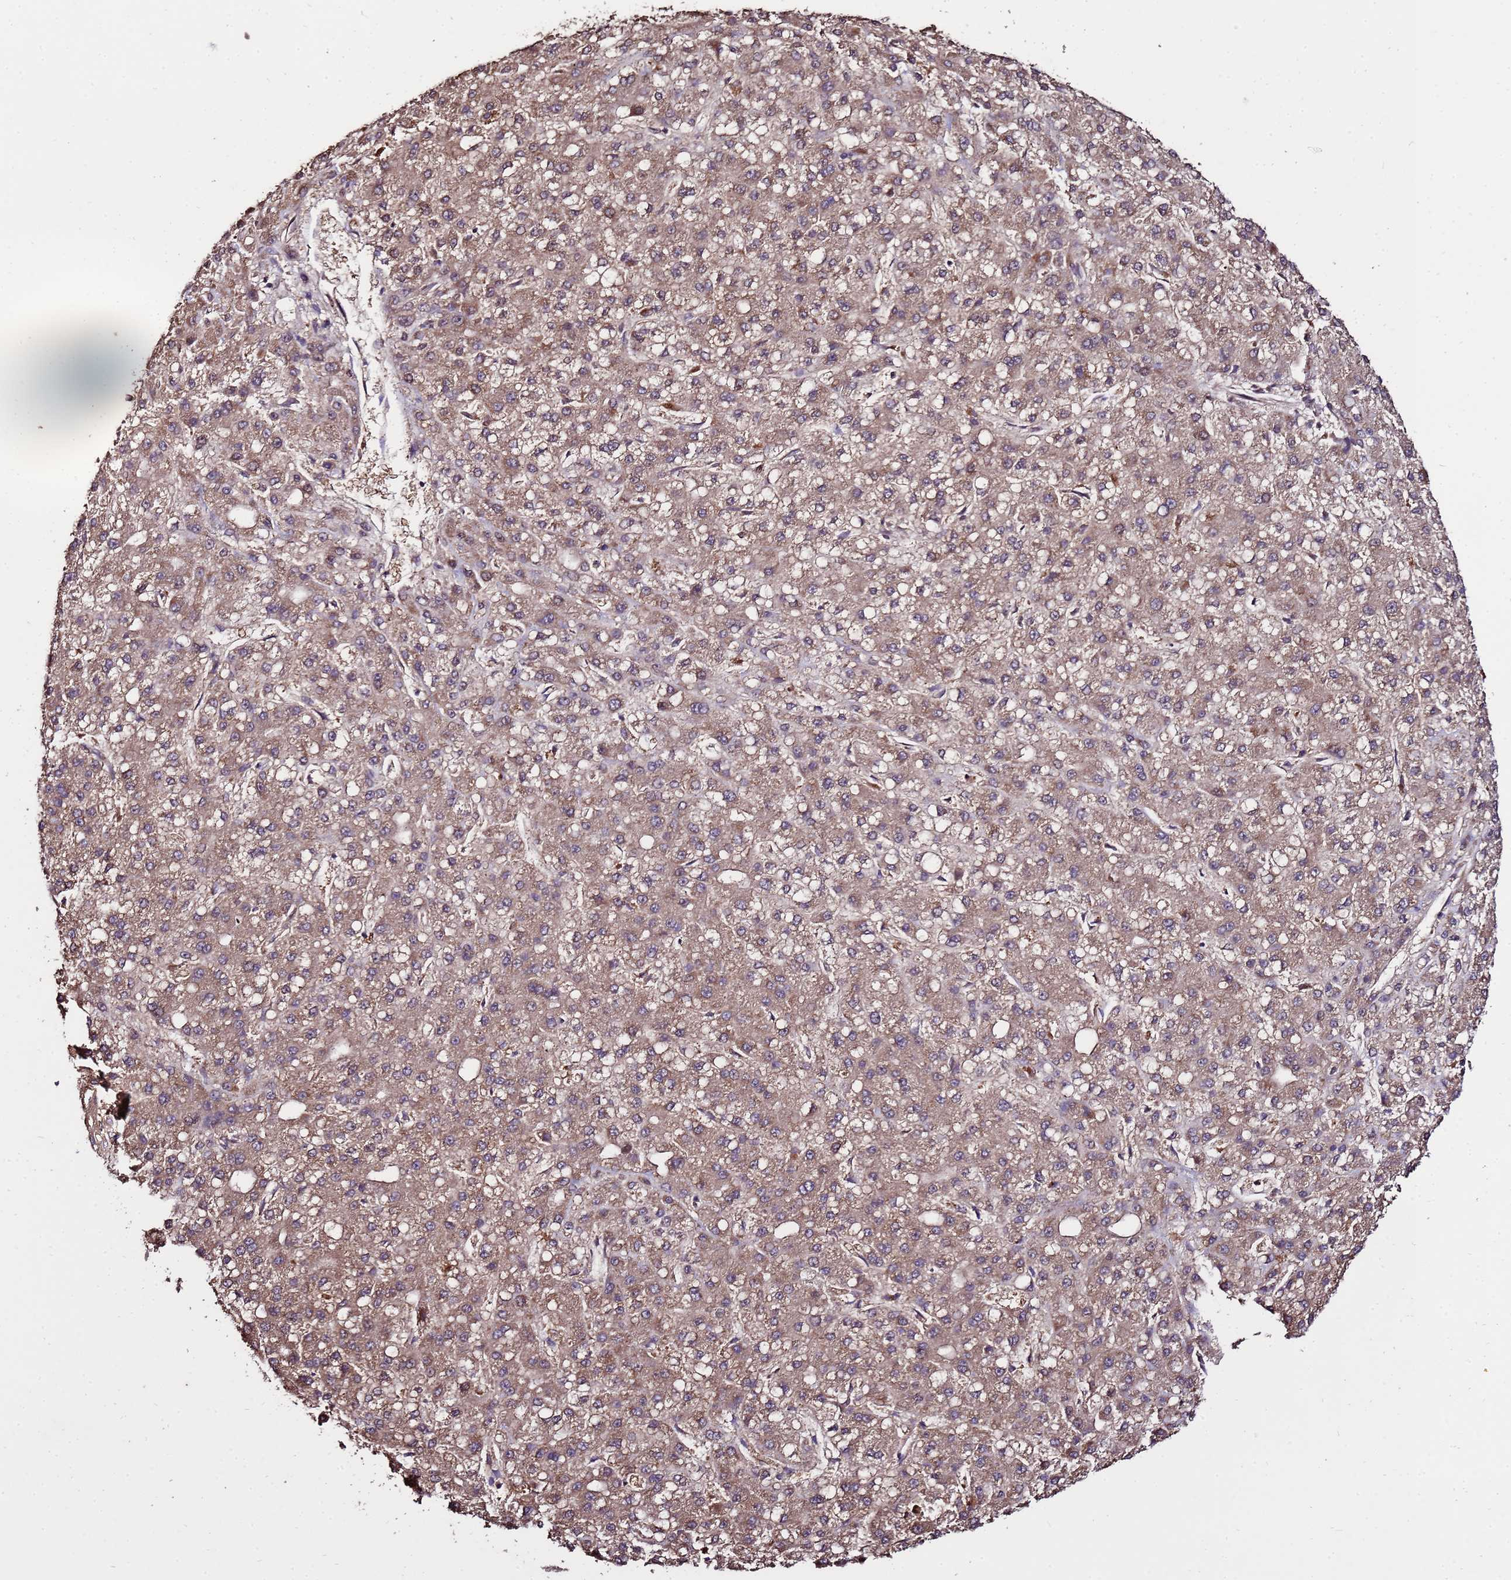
{"staining": {"intensity": "moderate", "quantity": ">75%", "location": "cytoplasmic/membranous"}, "tissue": "liver cancer", "cell_type": "Tumor cells", "image_type": "cancer", "snomed": [{"axis": "morphology", "description": "Carcinoma, Hepatocellular, NOS"}, {"axis": "topography", "description": "Liver"}], "caption": "An IHC histopathology image of tumor tissue is shown. Protein staining in brown highlights moderate cytoplasmic/membranous positivity in hepatocellular carcinoma (liver) within tumor cells. Nuclei are stained in blue.", "gene": "ZNF329", "patient": {"sex": "male", "age": 67}}